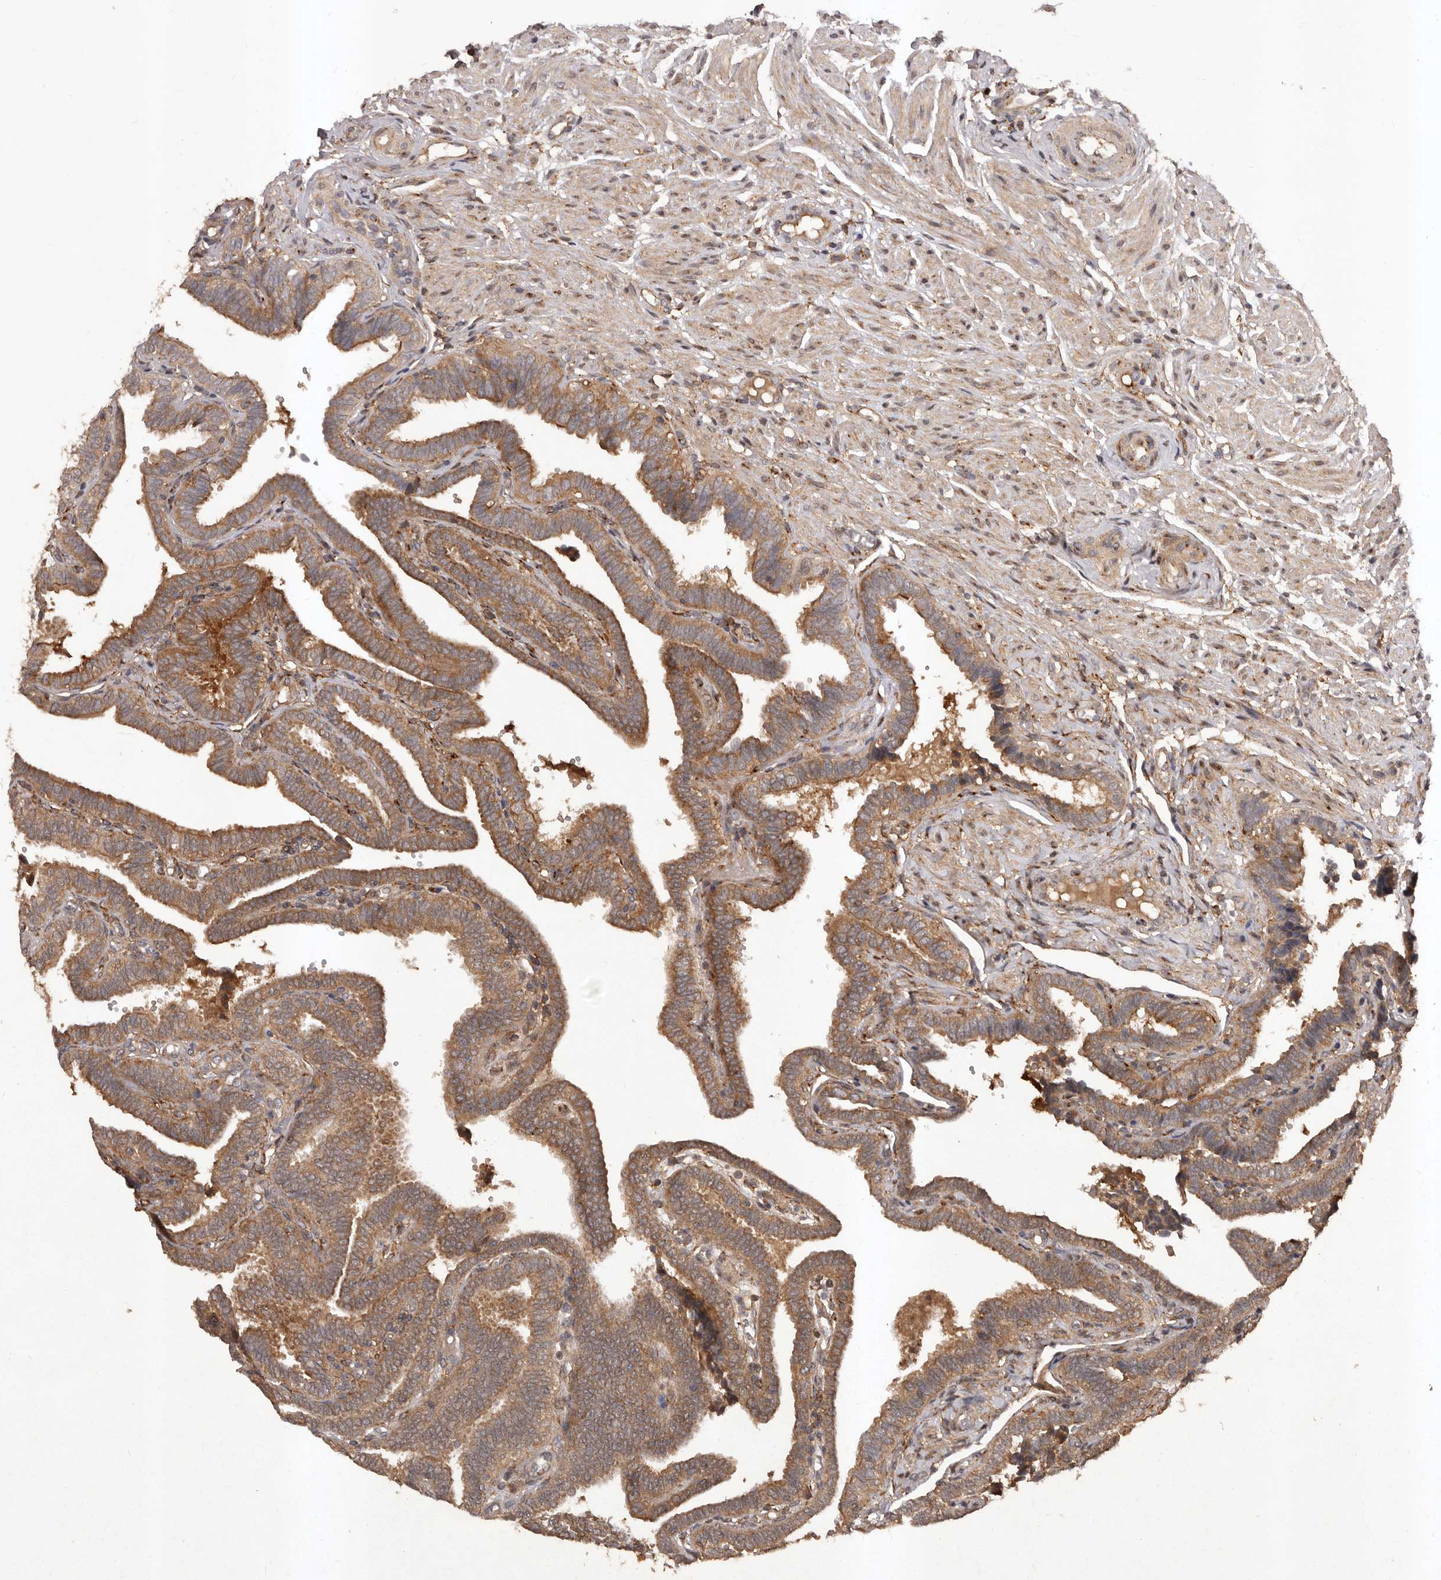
{"staining": {"intensity": "moderate", "quantity": ">75%", "location": "cytoplasmic/membranous"}, "tissue": "fallopian tube", "cell_type": "Glandular cells", "image_type": "normal", "snomed": [{"axis": "morphology", "description": "Normal tissue, NOS"}, {"axis": "topography", "description": "Fallopian tube"}], "caption": "Moderate cytoplasmic/membranous protein staining is appreciated in about >75% of glandular cells in fallopian tube.", "gene": "SLC22A3", "patient": {"sex": "female", "age": 39}}